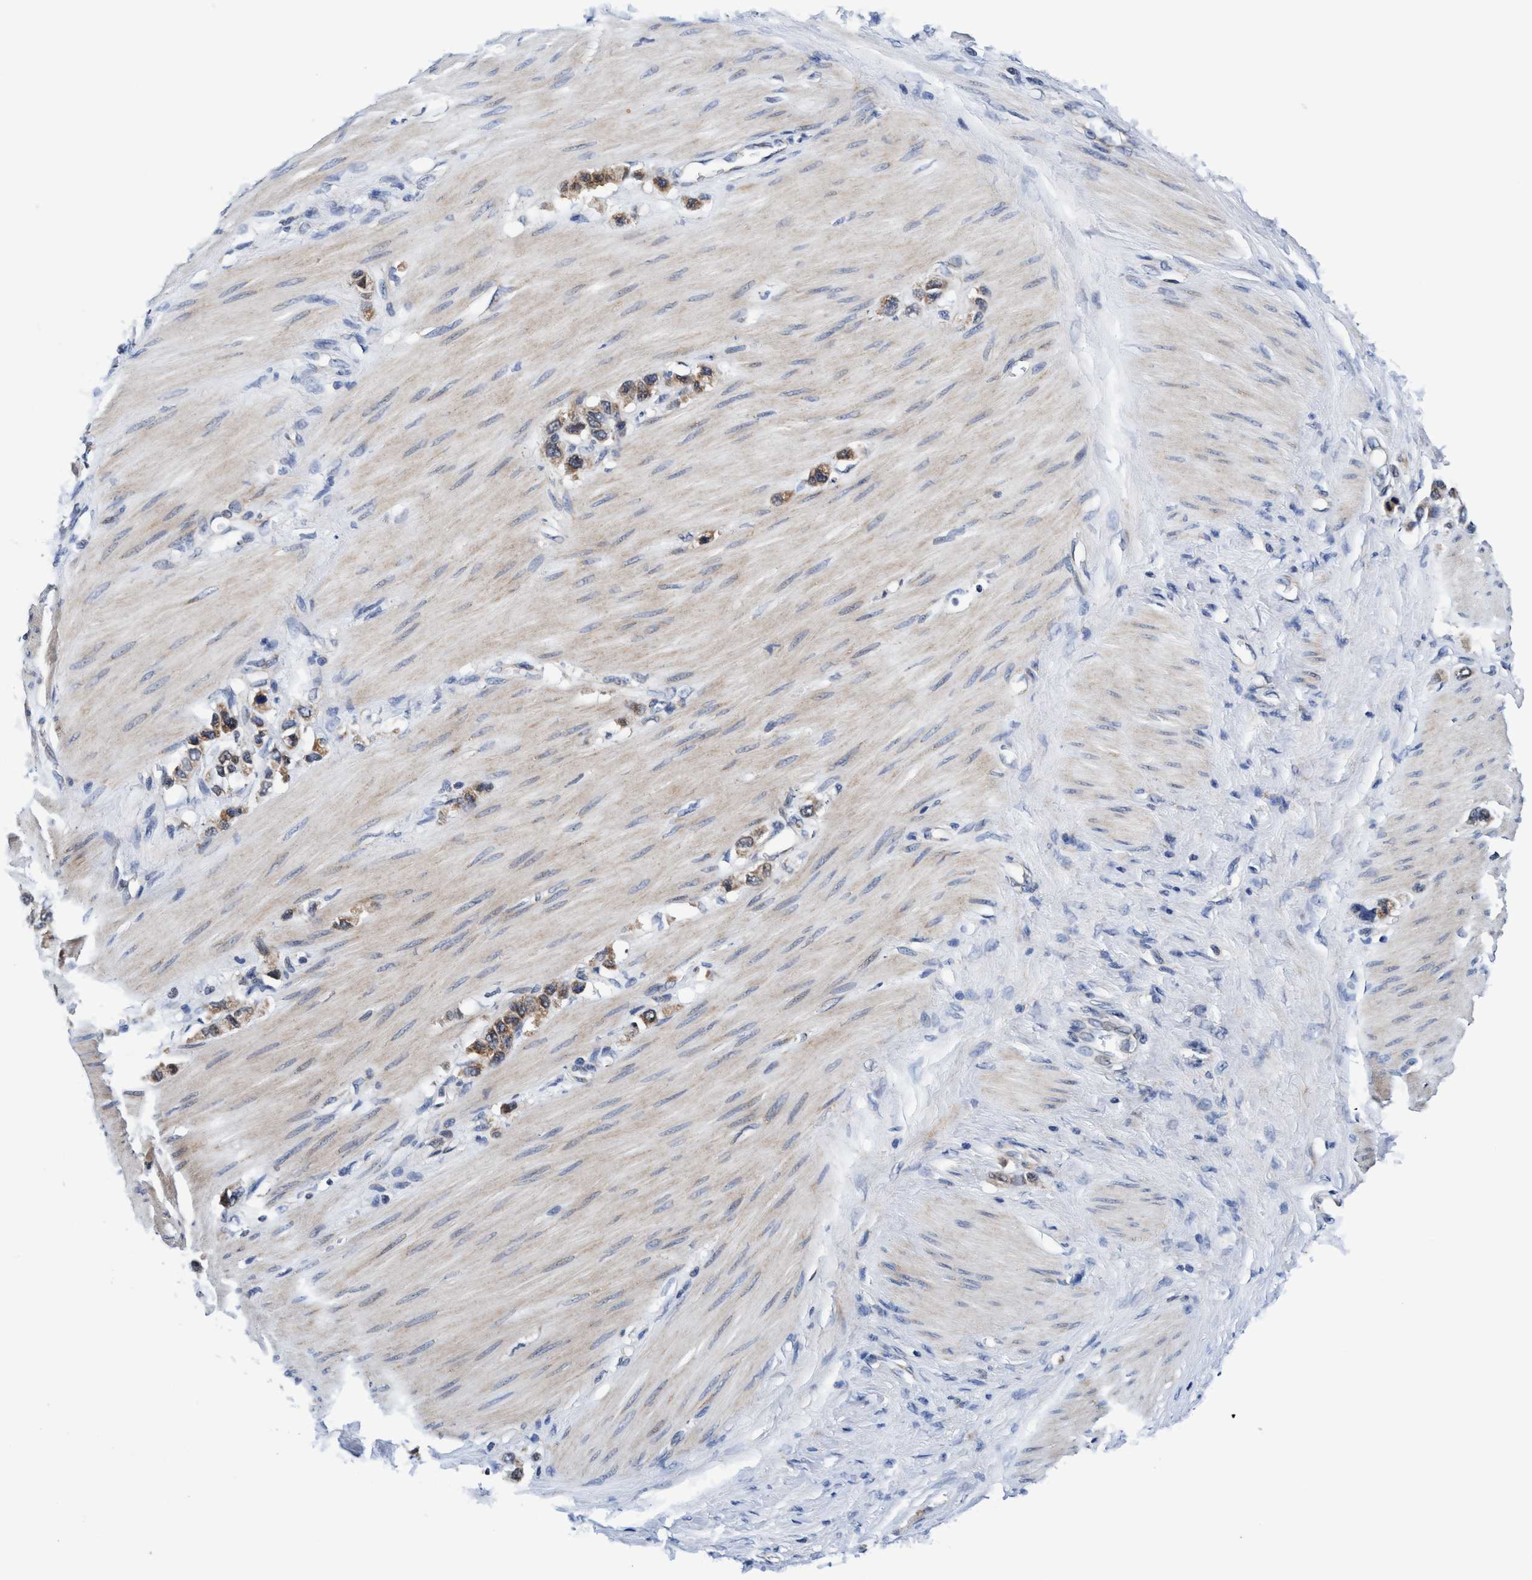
{"staining": {"intensity": "moderate", "quantity": ">75%", "location": "cytoplasmic/membranous"}, "tissue": "stomach cancer", "cell_type": "Tumor cells", "image_type": "cancer", "snomed": [{"axis": "morphology", "description": "Adenocarcinoma, NOS"}, {"axis": "topography", "description": "Stomach"}], "caption": "This photomicrograph demonstrates stomach adenocarcinoma stained with immunohistochemistry to label a protein in brown. The cytoplasmic/membranous of tumor cells show moderate positivity for the protein. Nuclei are counter-stained blue.", "gene": "AGAP2", "patient": {"sex": "female", "age": 65}}